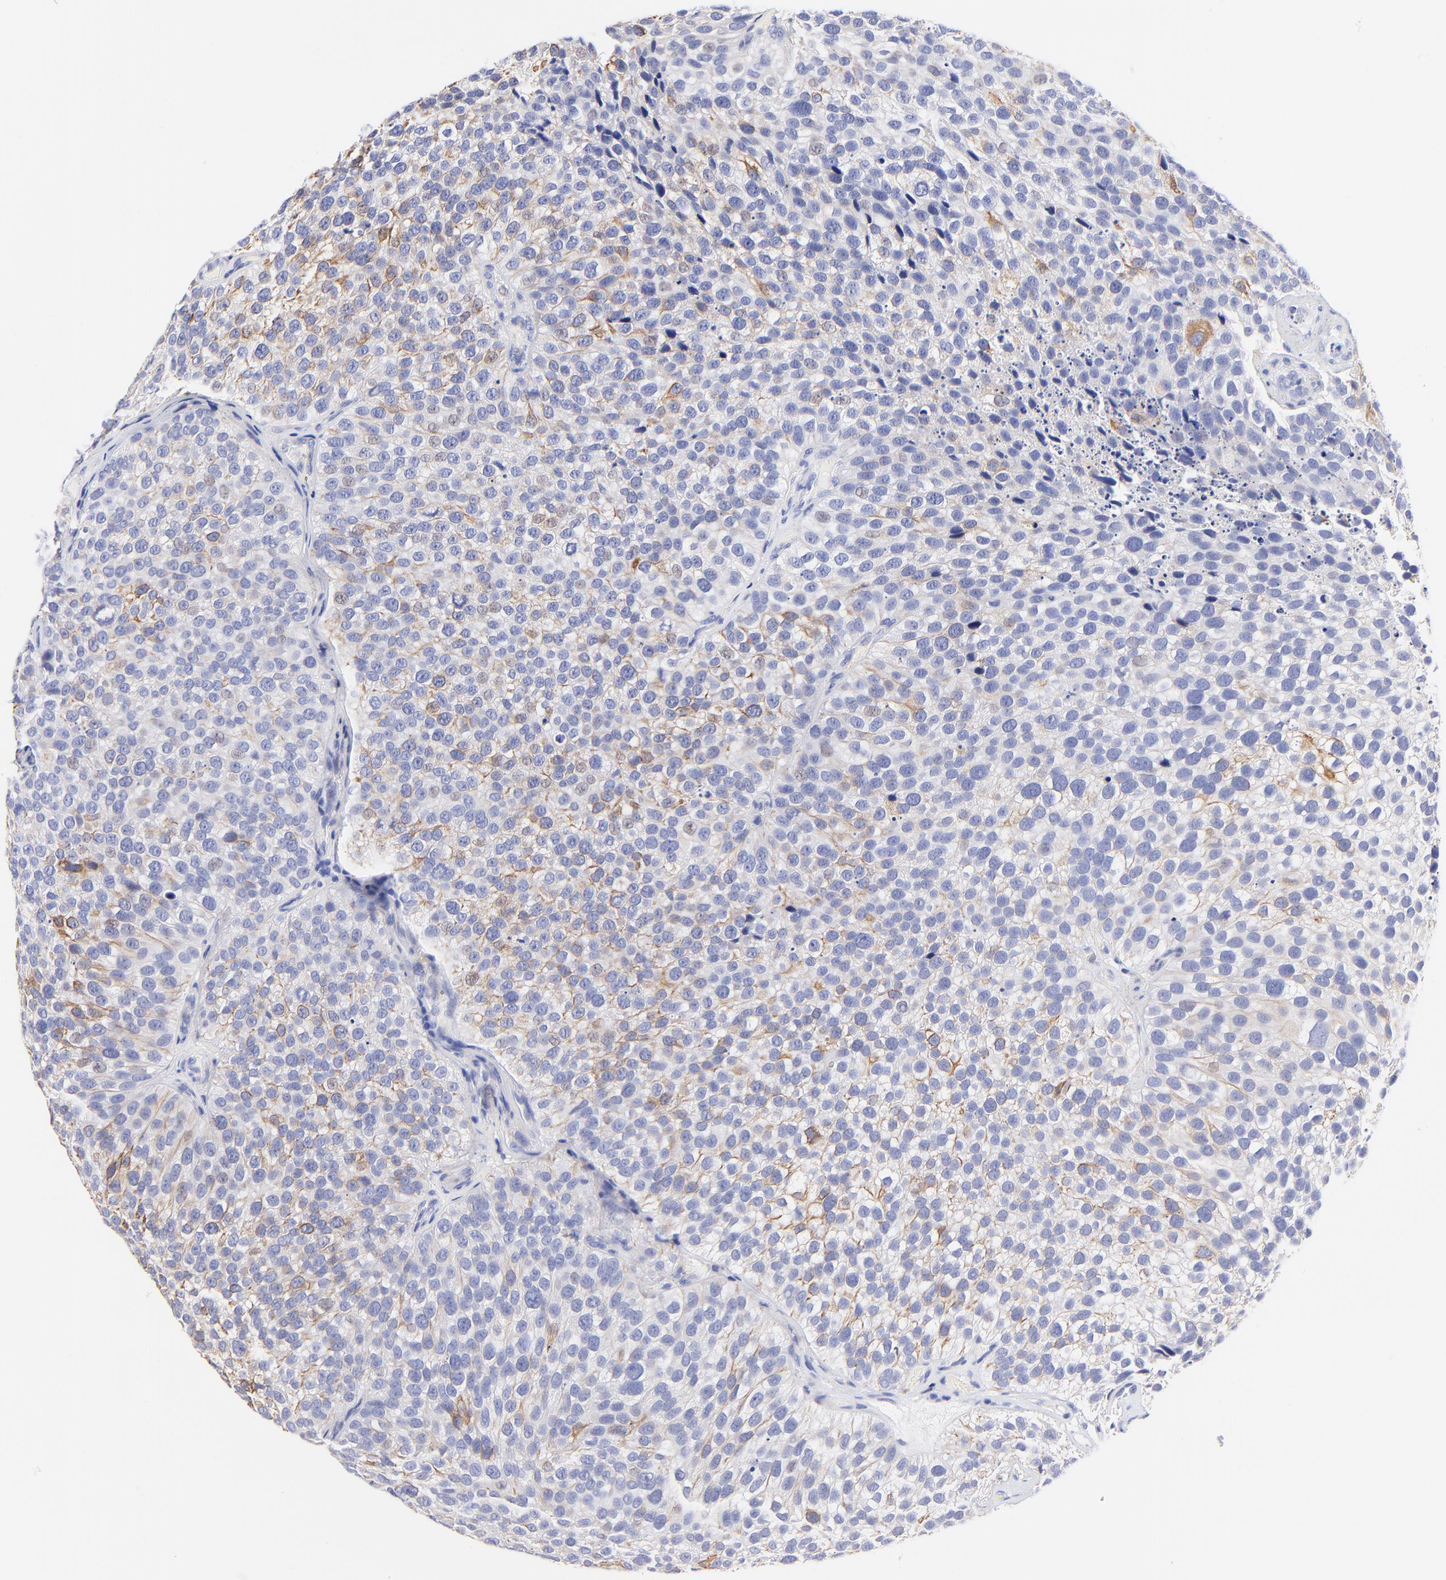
{"staining": {"intensity": "weak", "quantity": "25%-75%", "location": "cytoplasmic/membranous"}, "tissue": "urothelial cancer", "cell_type": "Tumor cells", "image_type": "cancer", "snomed": [{"axis": "morphology", "description": "Urothelial carcinoma, High grade"}, {"axis": "topography", "description": "Urinary bladder"}], "caption": "Human urothelial carcinoma (high-grade) stained with a brown dye reveals weak cytoplasmic/membranous positive positivity in about 25%-75% of tumor cells.", "gene": "RAB3A", "patient": {"sex": "male", "age": 72}}